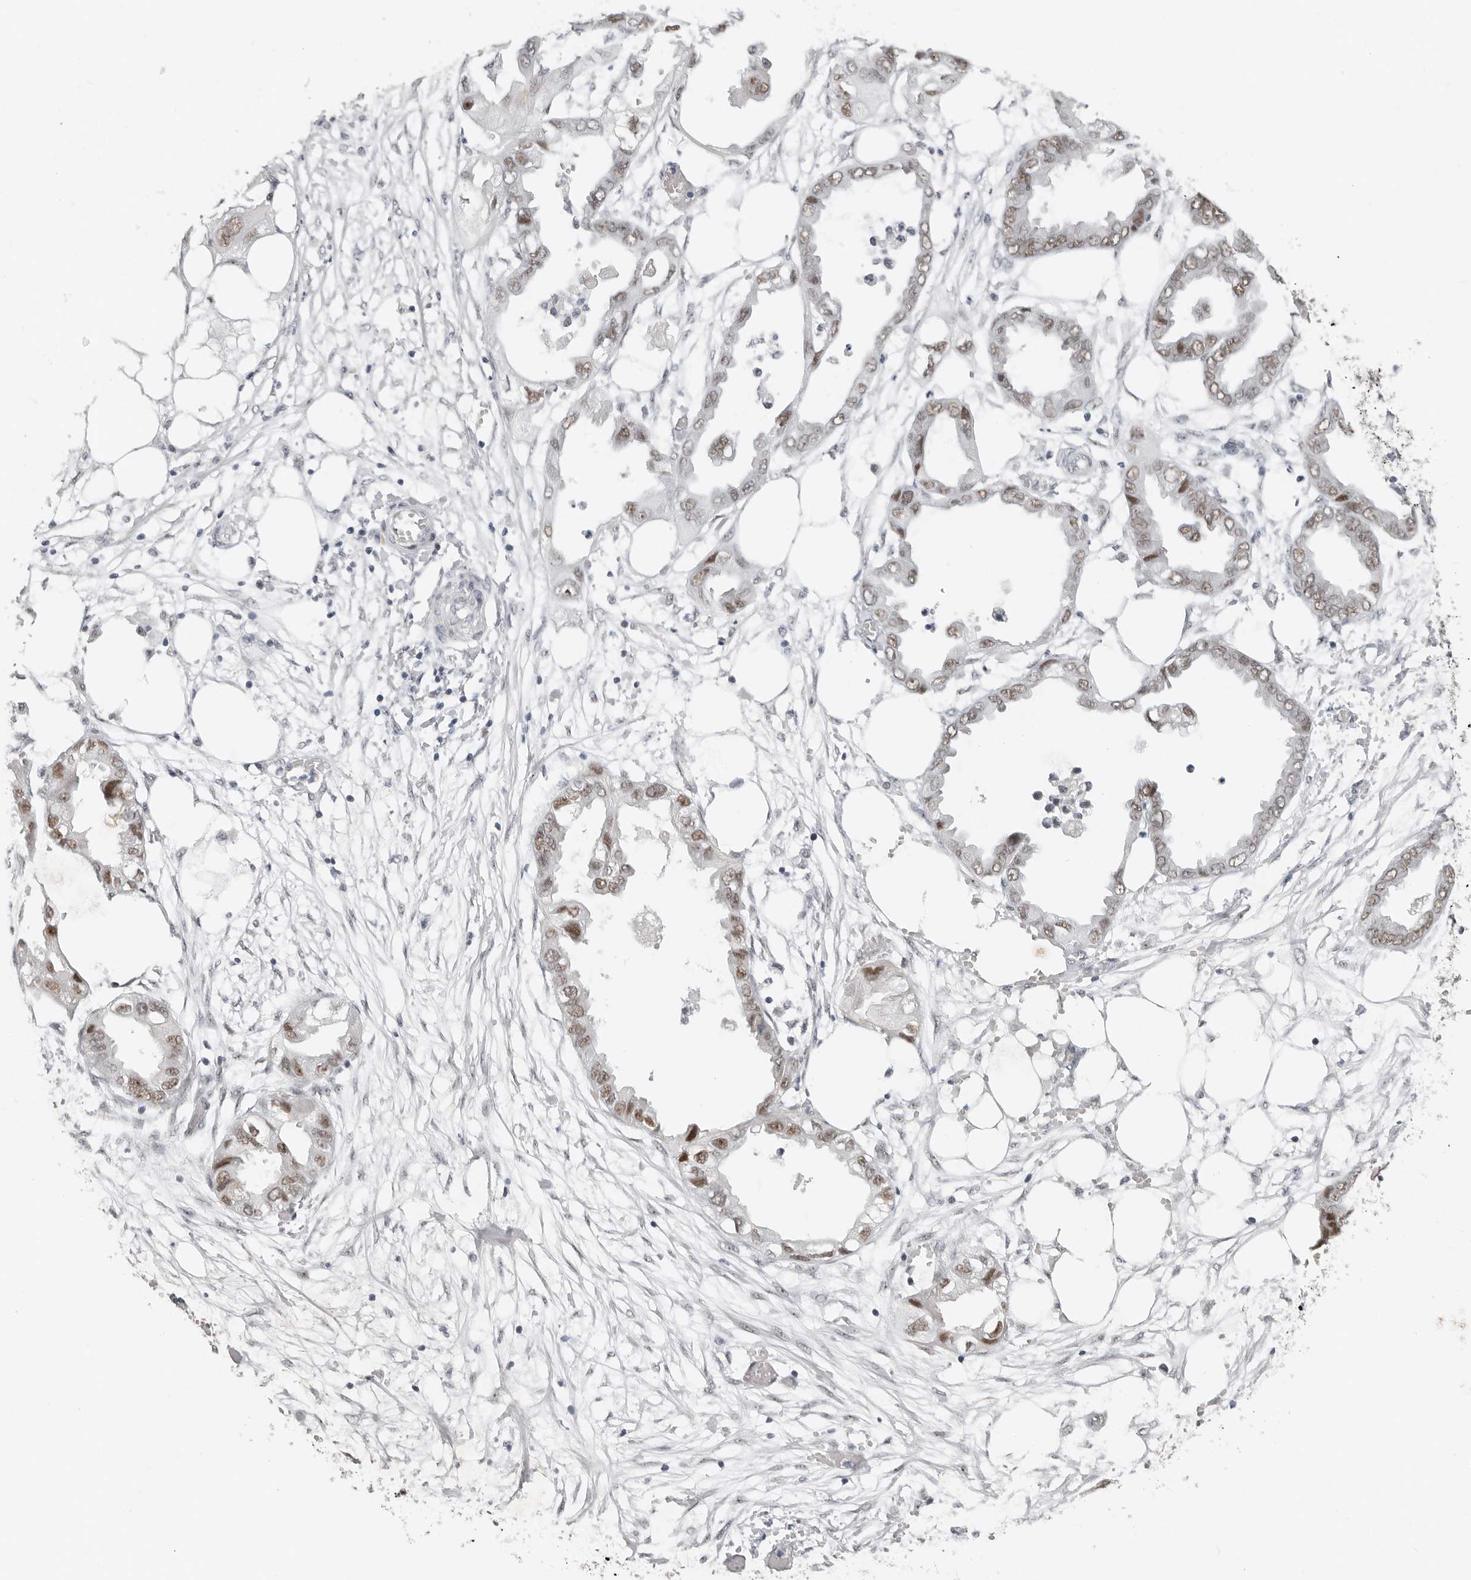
{"staining": {"intensity": "moderate", "quantity": "25%-75%", "location": "nuclear"}, "tissue": "endometrial cancer", "cell_type": "Tumor cells", "image_type": "cancer", "snomed": [{"axis": "morphology", "description": "Adenocarcinoma, NOS"}, {"axis": "morphology", "description": "Adenocarcinoma, metastatic, NOS"}, {"axis": "topography", "description": "Adipose tissue"}, {"axis": "topography", "description": "Endometrium"}], "caption": "The micrograph reveals immunohistochemical staining of endometrial cancer (adenocarcinoma). There is moderate nuclear expression is appreciated in about 25%-75% of tumor cells.", "gene": "LARP7", "patient": {"sex": "female", "age": 67}}